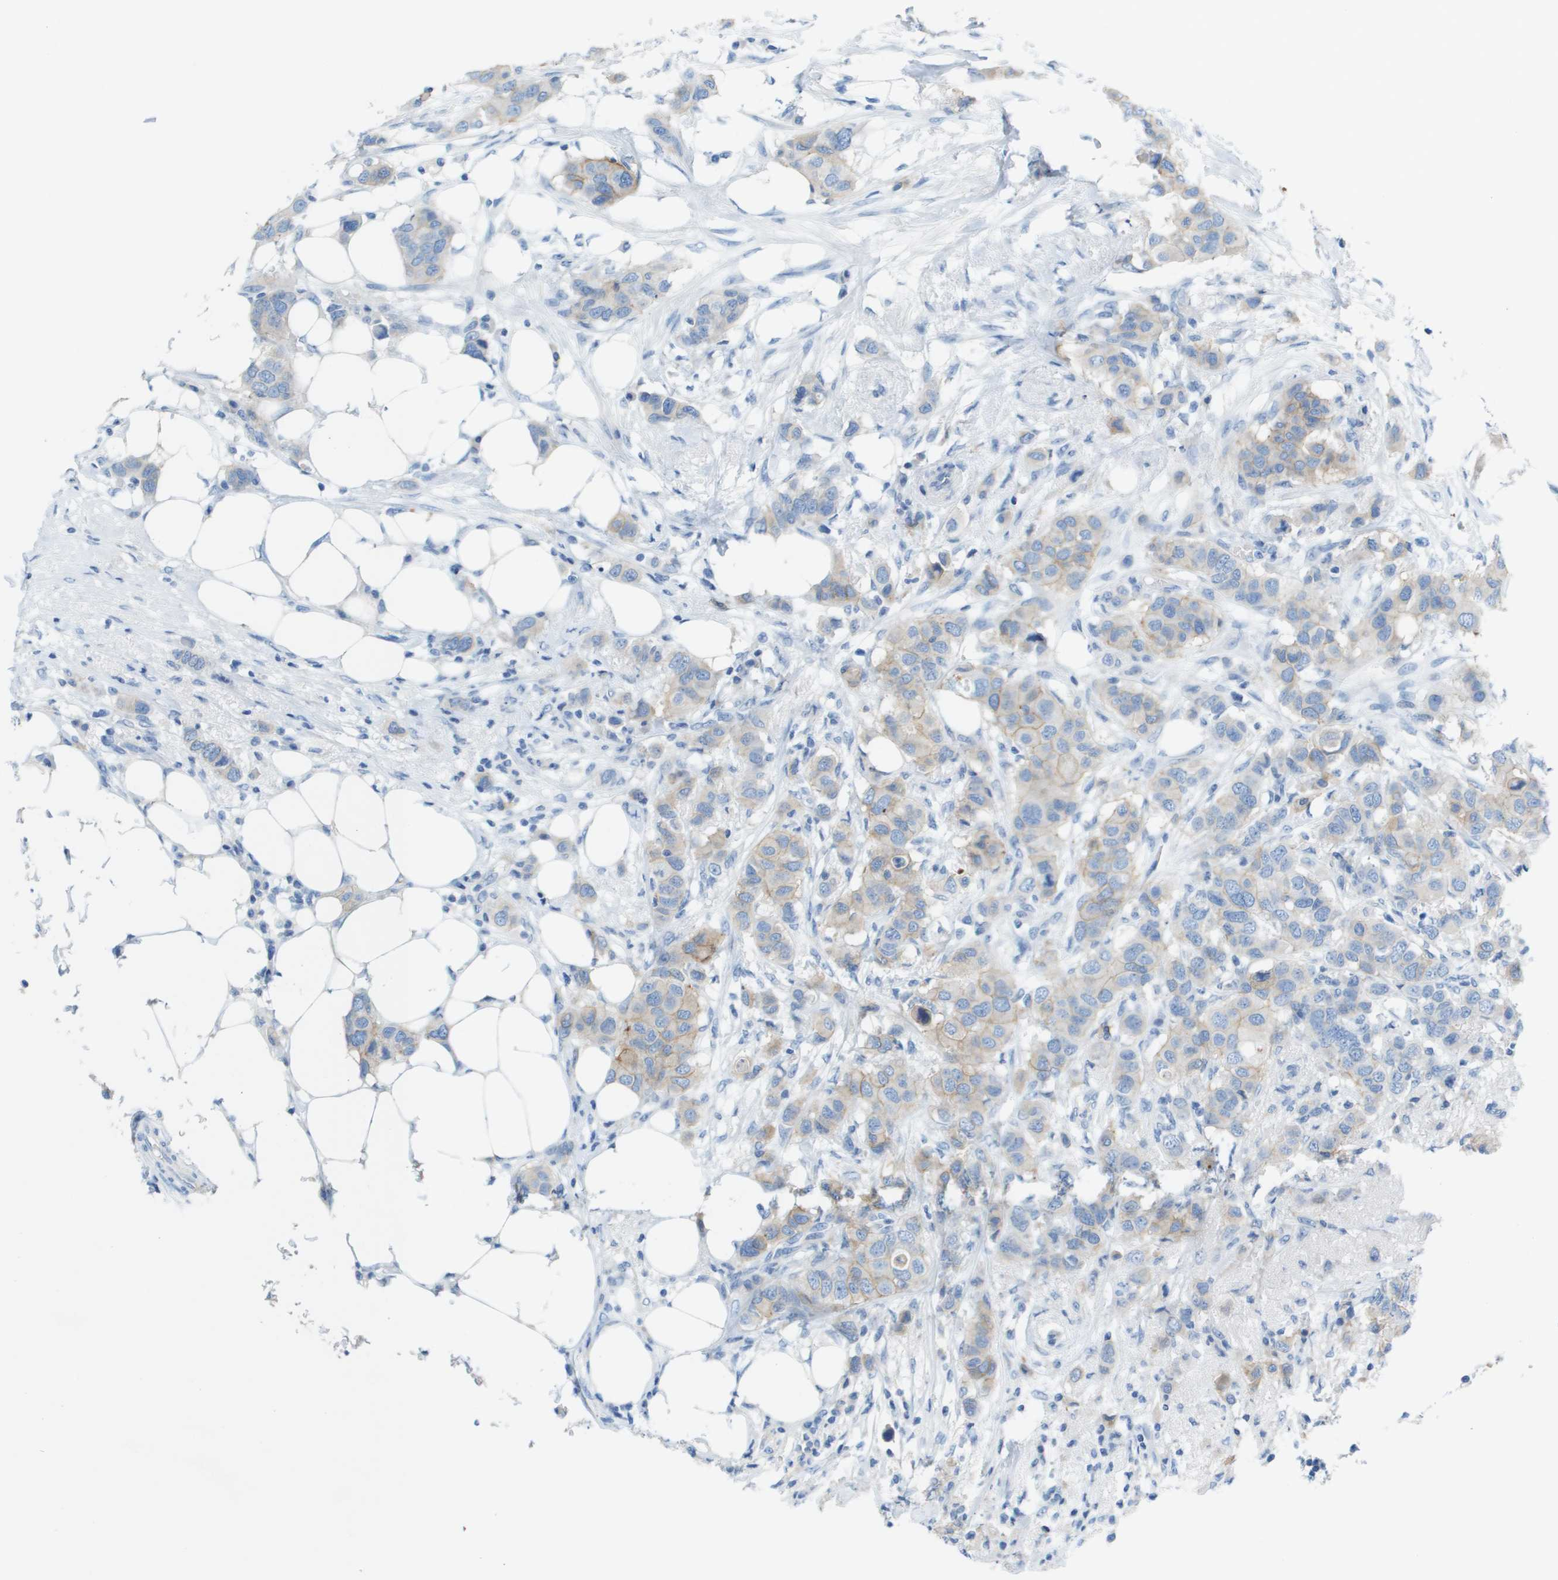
{"staining": {"intensity": "weak", "quantity": "<25%", "location": "cytoplasmic/membranous"}, "tissue": "breast cancer", "cell_type": "Tumor cells", "image_type": "cancer", "snomed": [{"axis": "morphology", "description": "Duct carcinoma"}, {"axis": "topography", "description": "Breast"}], "caption": "This is an immunohistochemistry (IHC) histopathology image of human breast cancer (invasive ductal carcinoma). There is no expression in tumor cells.", "gene": "CD46", "patient": {"sex": "female", "age": 50}}